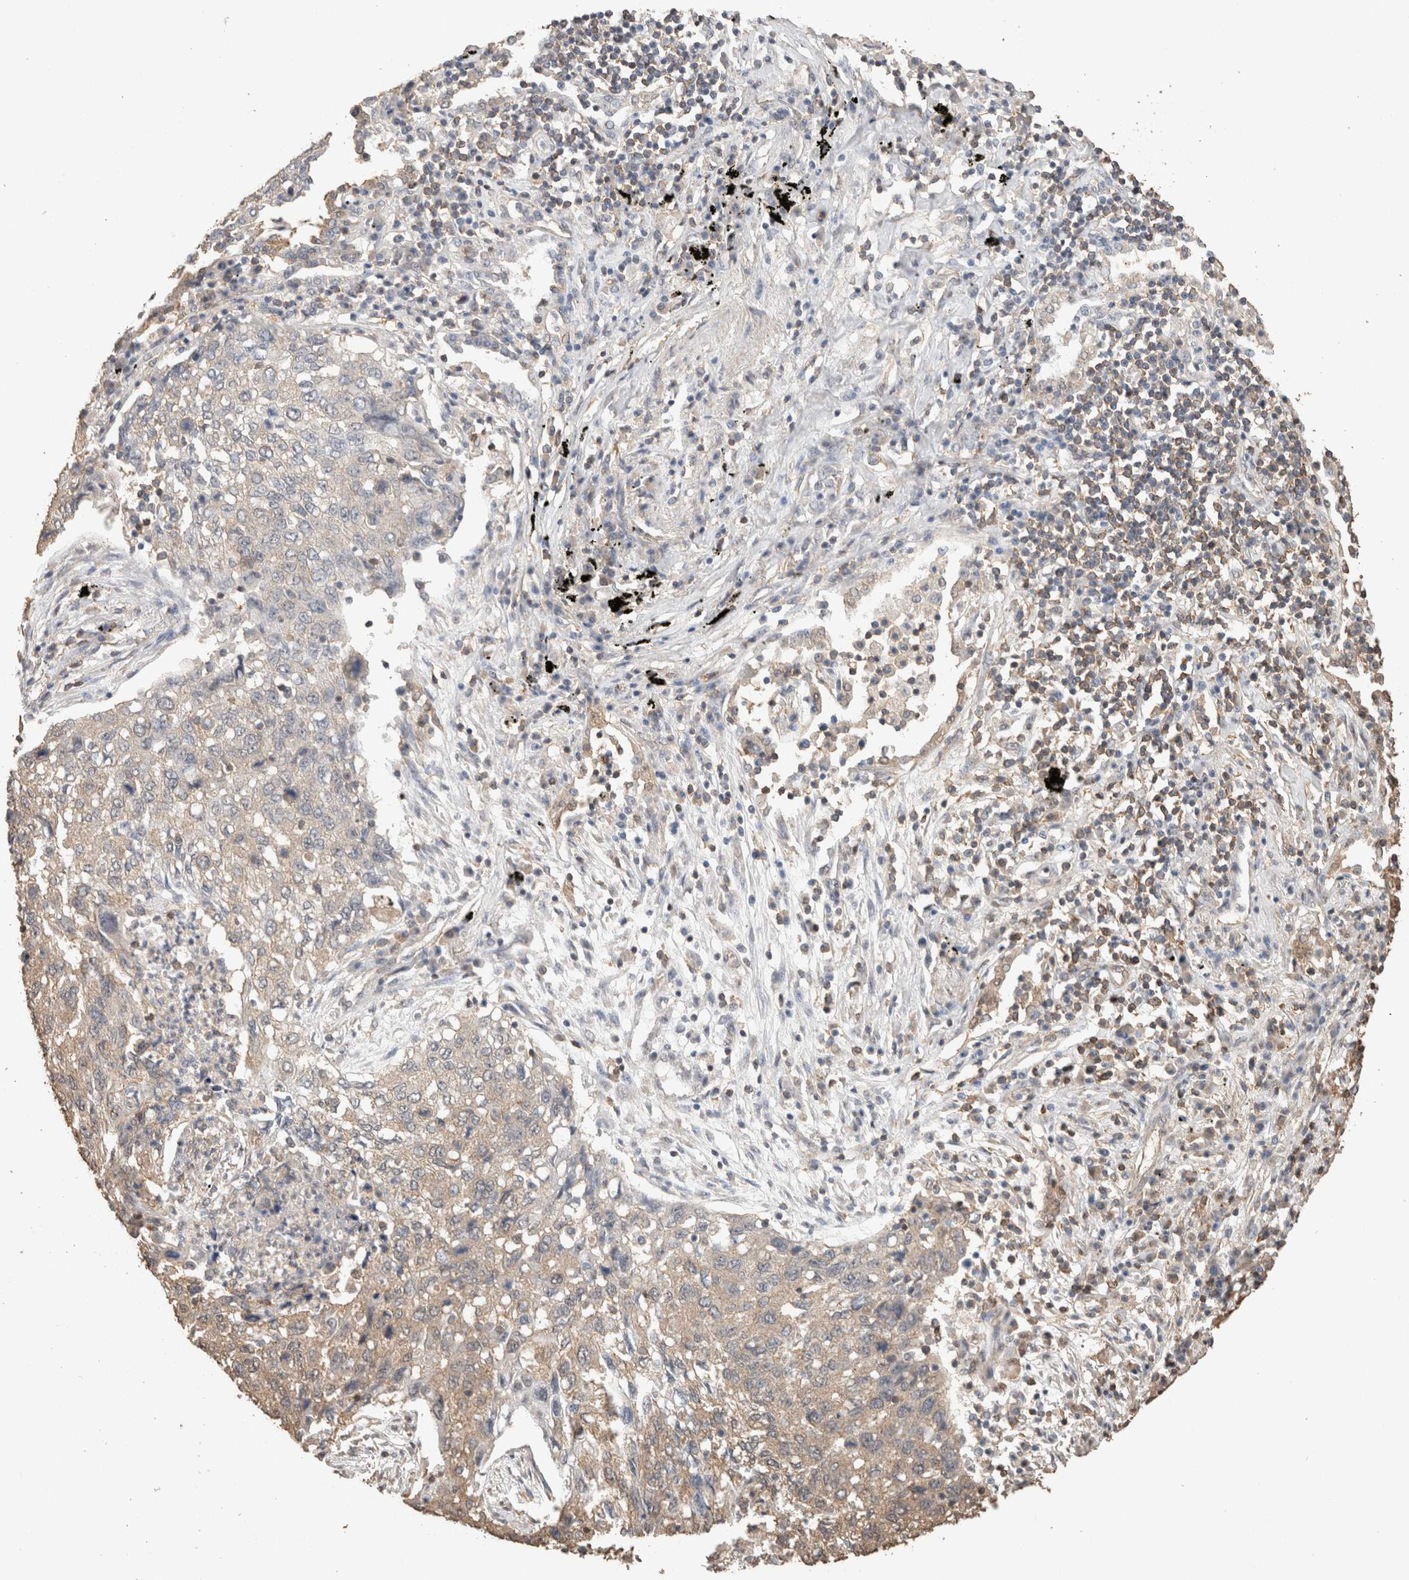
{"staining": {"intensity": "weak", "quantity": "<25%", "location": "cytoplasmic/membranous"}, "tissue": "lung cancer", "cell_type": "Tumor cells", "image_type": "cancer", "snomed": [{"axis": "morphology", "description": "Squamous cell carcinoma, NOS"}, {"axis": "topography", "description": "Lung"}], "caption": "Immunohistochemistry (IHC) of squamous cell carcinoma (lung) demonstrates no staining in tumor cells.", "gene": "CX3CL1", "patient": {"sex": "female", "age": 63}}